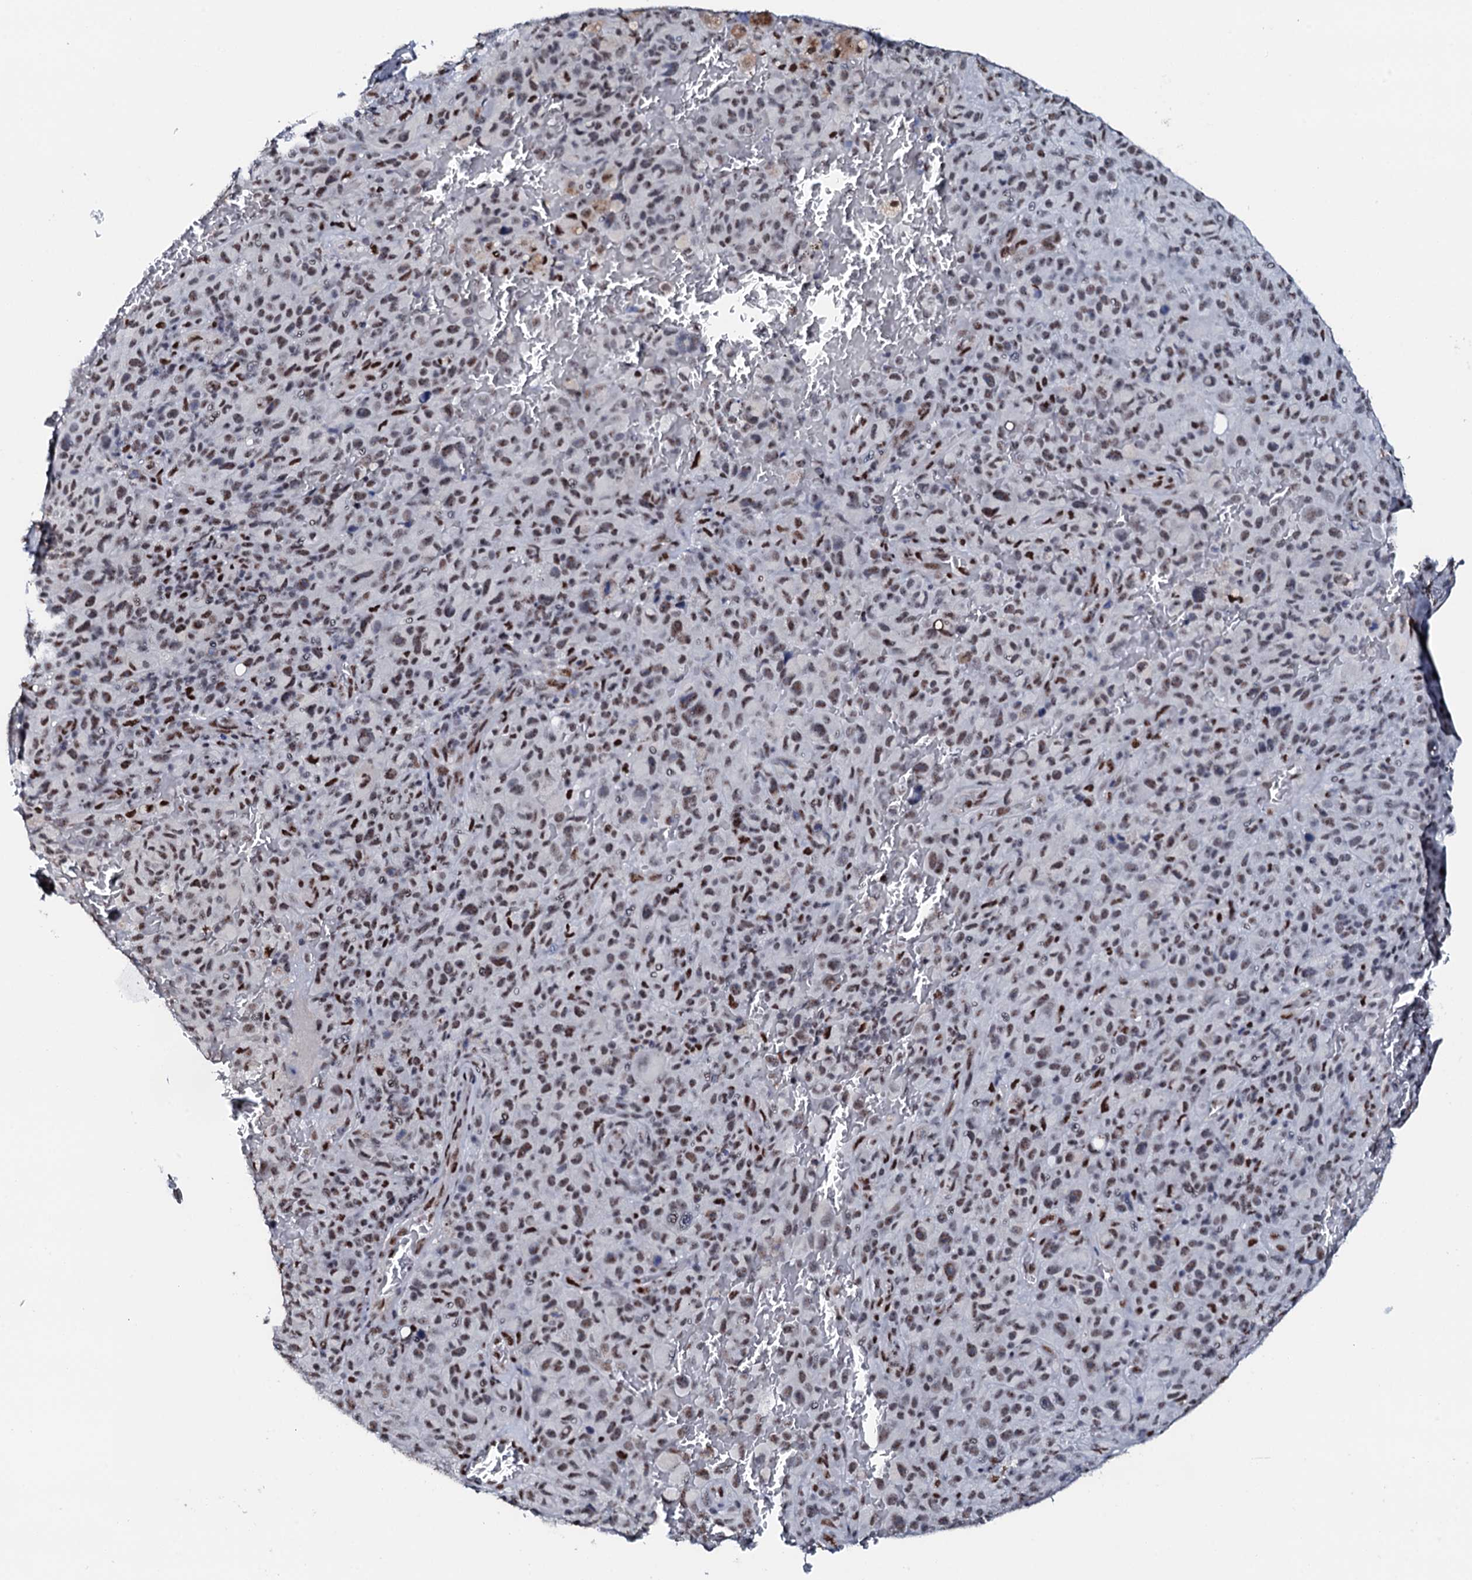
{"staining": {"intensity": "moderate", "quantity": ">75%", "location": "nuclear"}, "tissue": "melanoma", "cell_type": "Tumor cells", "image_type": "cancer", "snomed": [{"axis": "morphology", "description": "Malignant melanoma, NOS"}, {"axis": "topography", "description": "Skin"}], "caption": "Human malignant melanoma stained with a brown dye demonstrates moderate nuclear positive staining in about >75% of tumor cells.", "gene": "NKAPD1", "patient": {"sex": "female", "age": 82}}